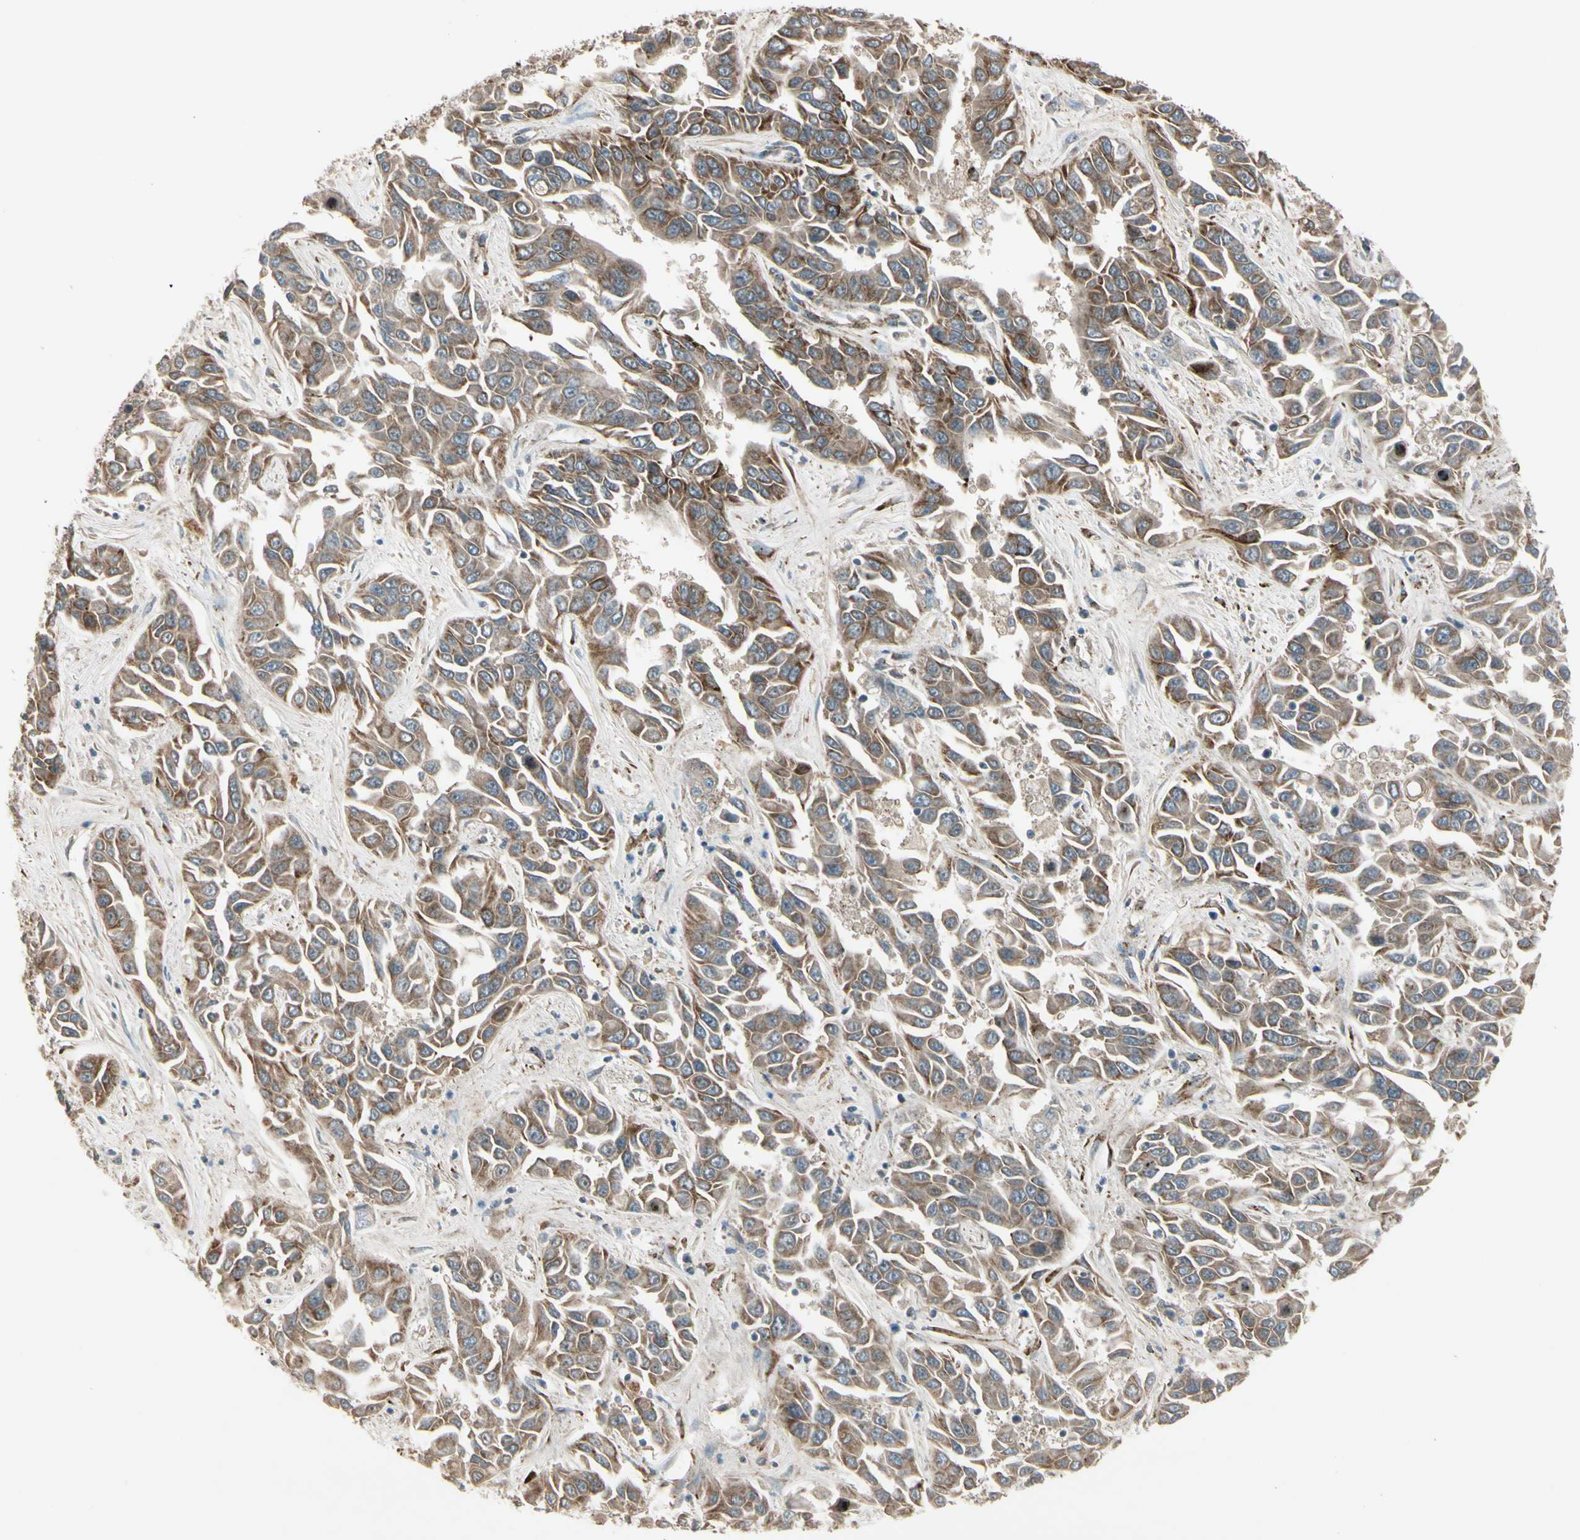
{"staining": {"intensity": "moderate", "quantity": ">75%", "location": "cytoplasmic/membranous"}, "tissue": "liver cancer", "cell_type": "Tumor cells", "image_type": "cancer", "snomed": [{"axis": "morphology", "description": "Cholangiocarcinoma"}, {"axis": "topography", "description": "Liver"}], "caption": "Human liver cholangiocarcinoma stained with a brown dye exhibits moderate cytoplasmic/membranous positive expression in approximately >75% of tumor cells.", "gene": "FHDC1", "patient": {"sex": "female", "age": 52}}